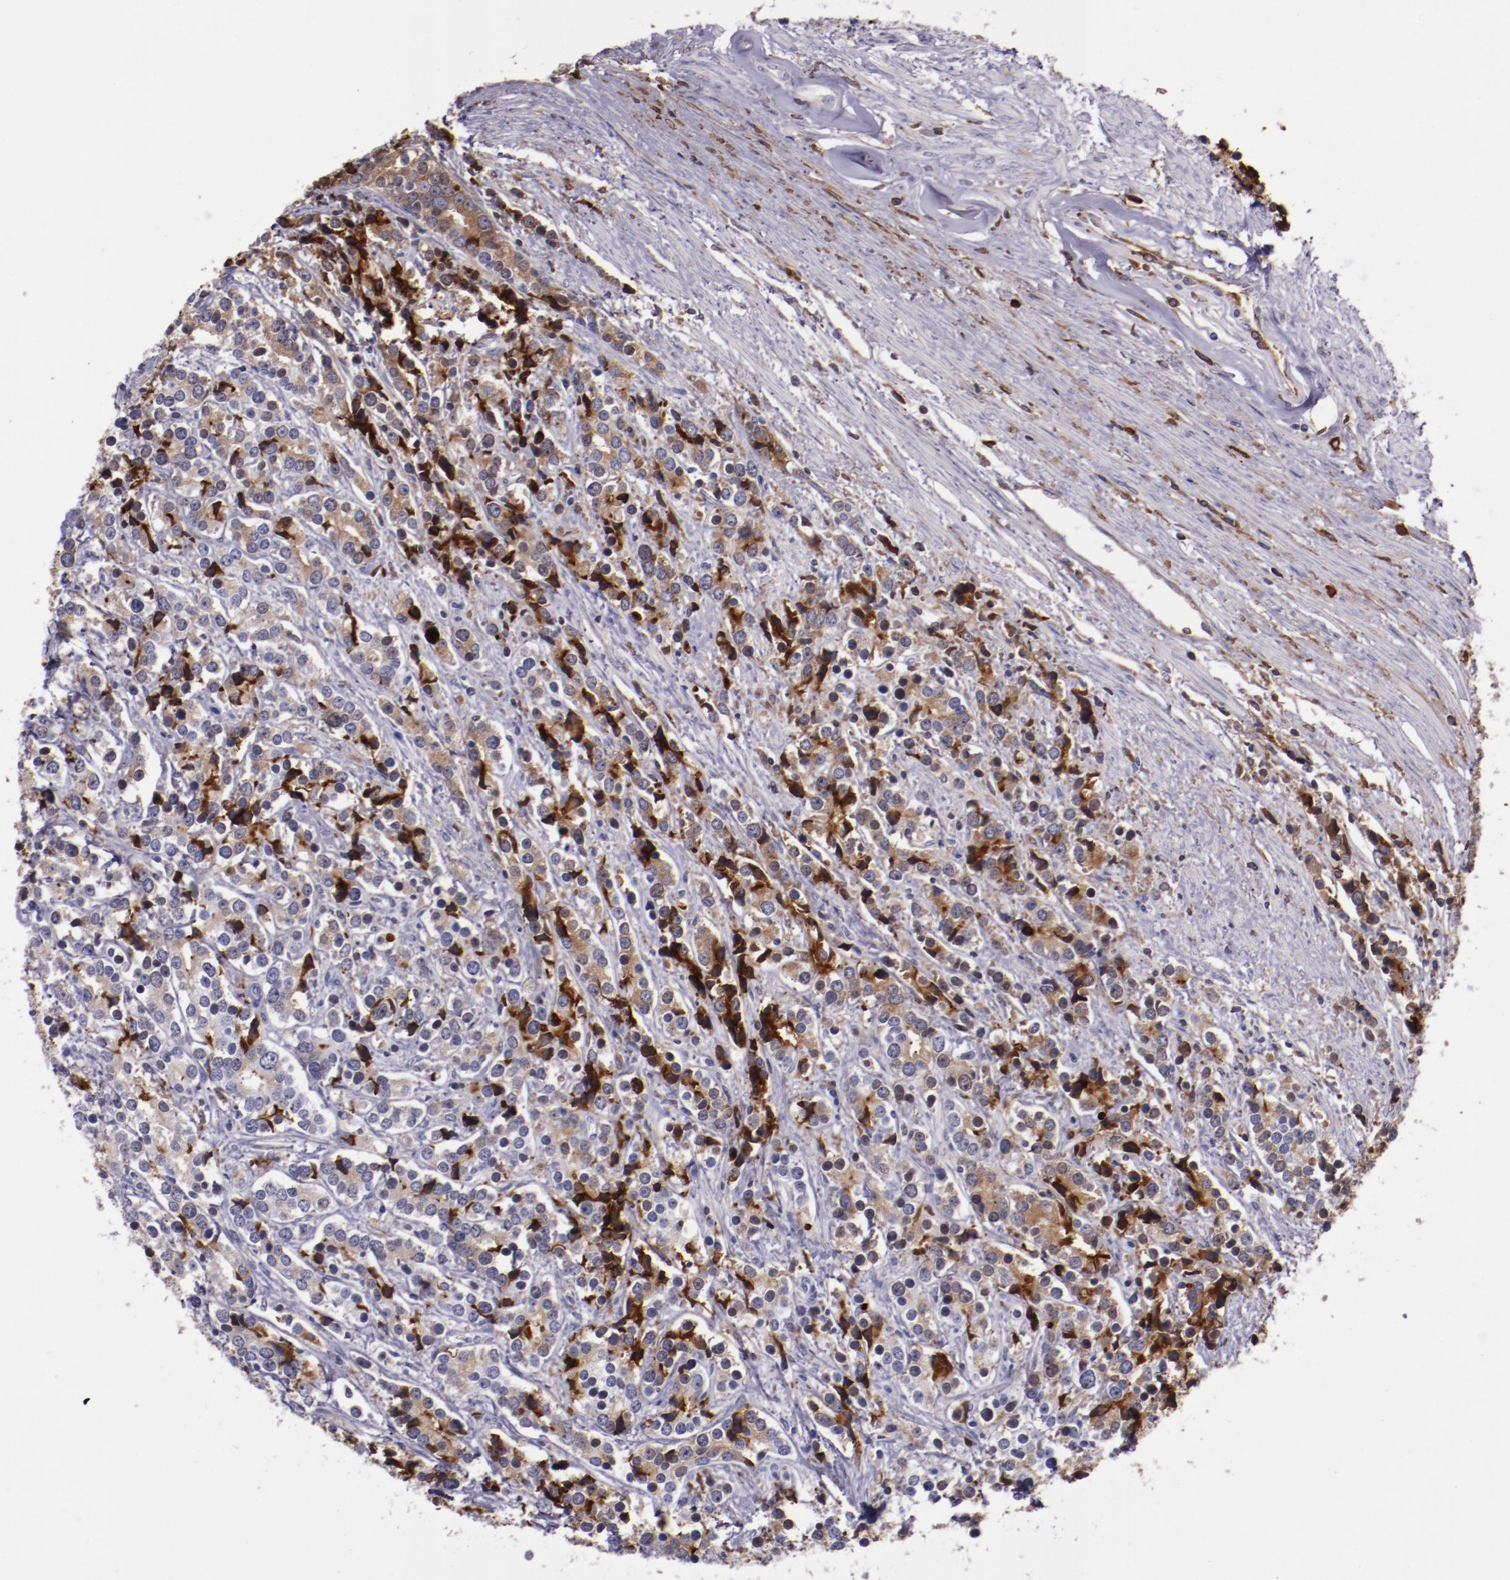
{"staining": {"intensity": "moderate", "quantity": ">75%", "location": "cytoplasmic/membranous"}, "tissue": "prostate cancer", "cell_type": "Tumor cells", "image_type": "cancer", "snomed": [{"axis": "morphology", "description": "Adenocarcinoma, High grade"}, {"axis": "topography", "description": "Prostate"}], "caption": "The immunohistochemical stain labels moderate cytoplasmic/membranous positivity in tumor cells of prostate adenocarcinoma (high-grade) tissue. (IHC, brightfield microscopy, high magnification).", "gene": "APOH", "patient": {"sex": "male", "age": 71}}